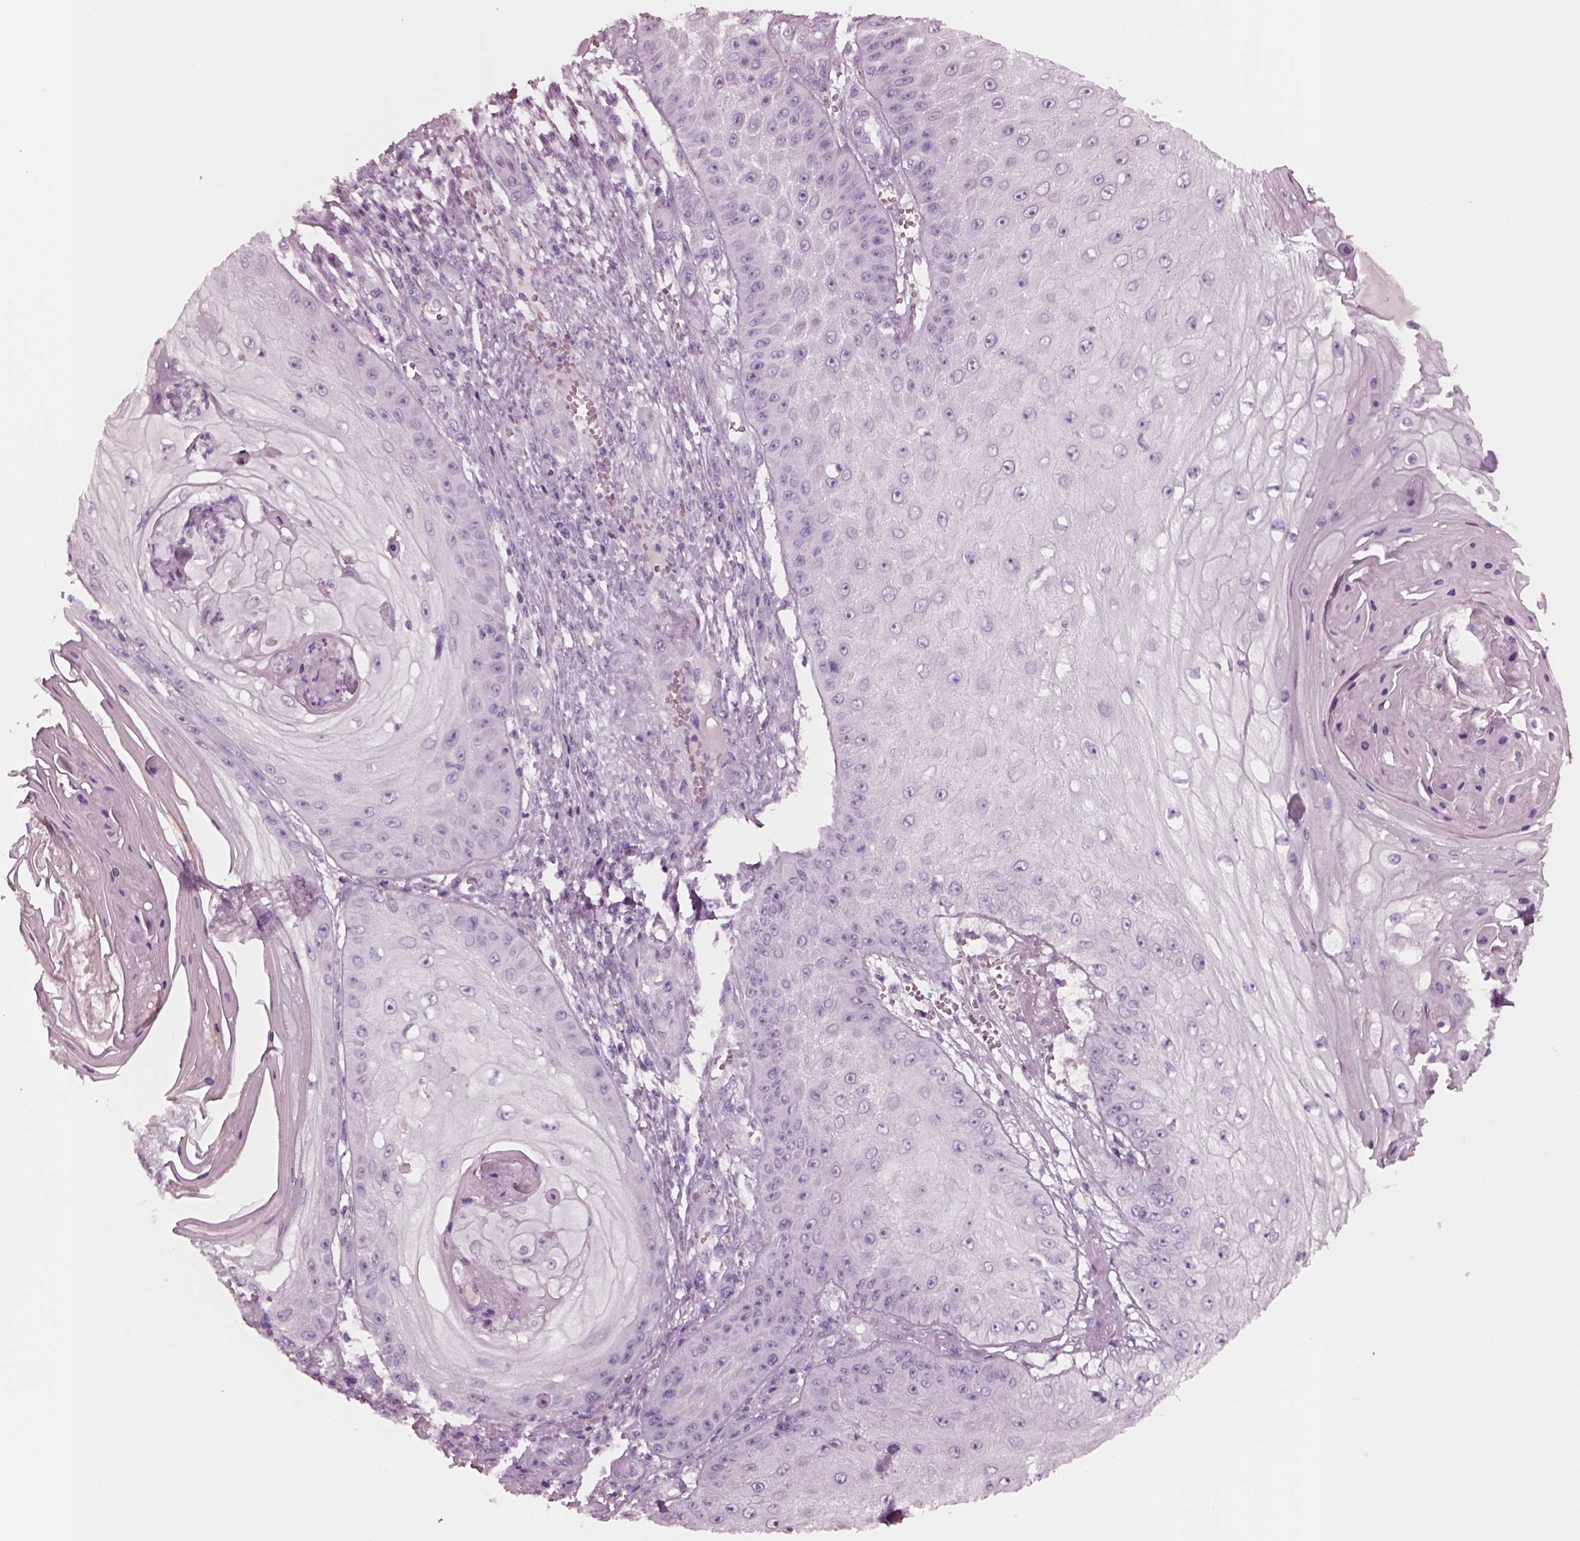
{"staining": {"intensity": "negative", "quantity": "none", "location": "none"}, "tissue": "skin cancer", "cell_type": "Tumor cells", "image_type": "cancer", "snomed": [{"axis": "morphology", "description": "Squamous cell carcinoma, NOS"}, {"axis": "topography", "description": "Skin"}], "caption": "Human skin cancer stained for a protein using immunohistochemistry shows no expression in tumor cells.", "gene": "NMRK2", "patient": {"sex": "male", "age": 70}}